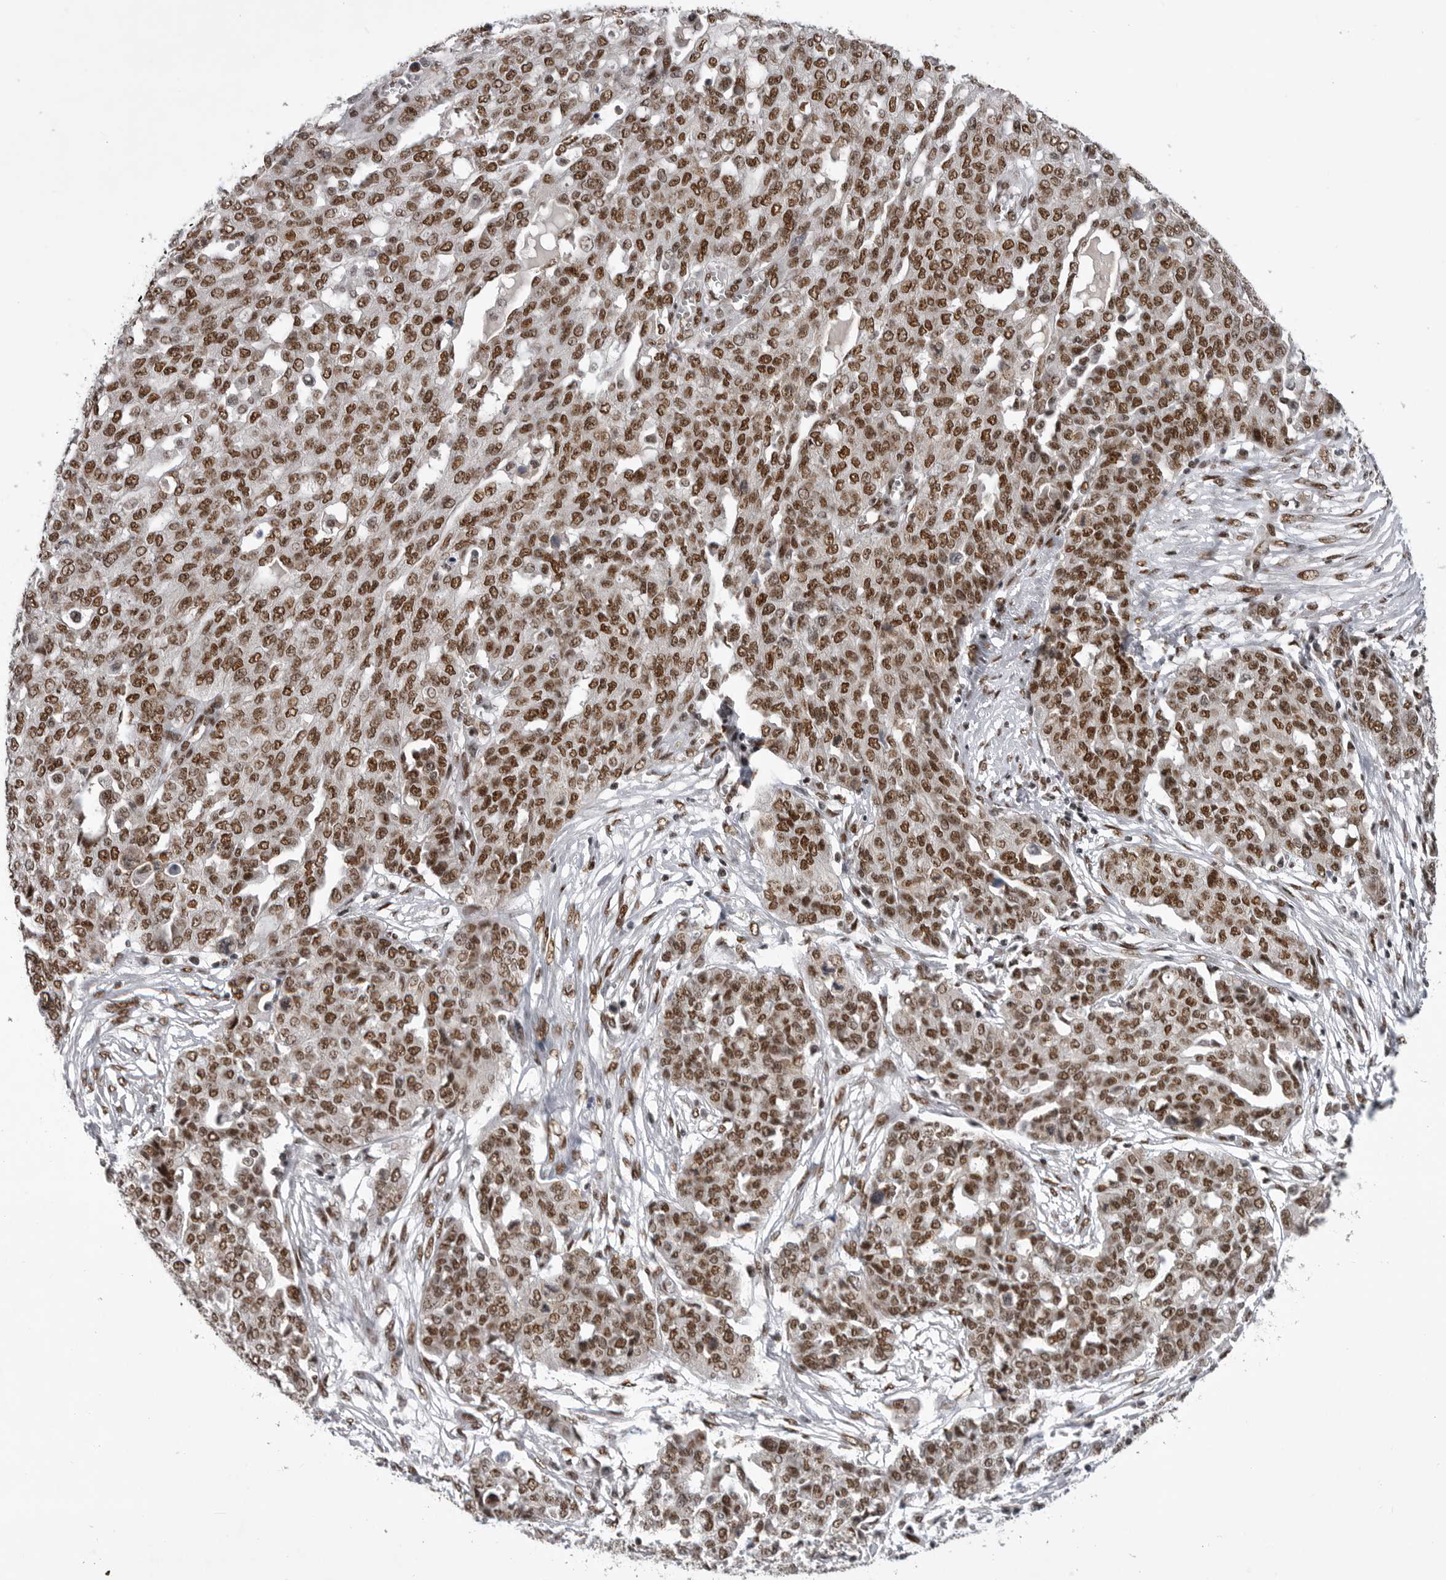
{"staining": {"intensity": "strong", "quantity": ">75%", "location": "nuclear"}, "tissue": "ovarian cancer", "cell_type": "Tumor cells", "image_type": "cancer", "snomed": [{"axis": "morphology", "description": "Cystadenocarcinoma, serous, NOS"}, {"axis": "topography", "description": "Soft tissue"}, {"axis": "topography", "description": "Ovary"}], "caption": "Human ovarian cancer (serous cystadenocarcinoma) stained for a protein (brown) exhibits strong nuclear positive positivity in about >75% of tumor cells.", "gene": "PPP1R8", "patient": {"sex": "female", "age": 57}}